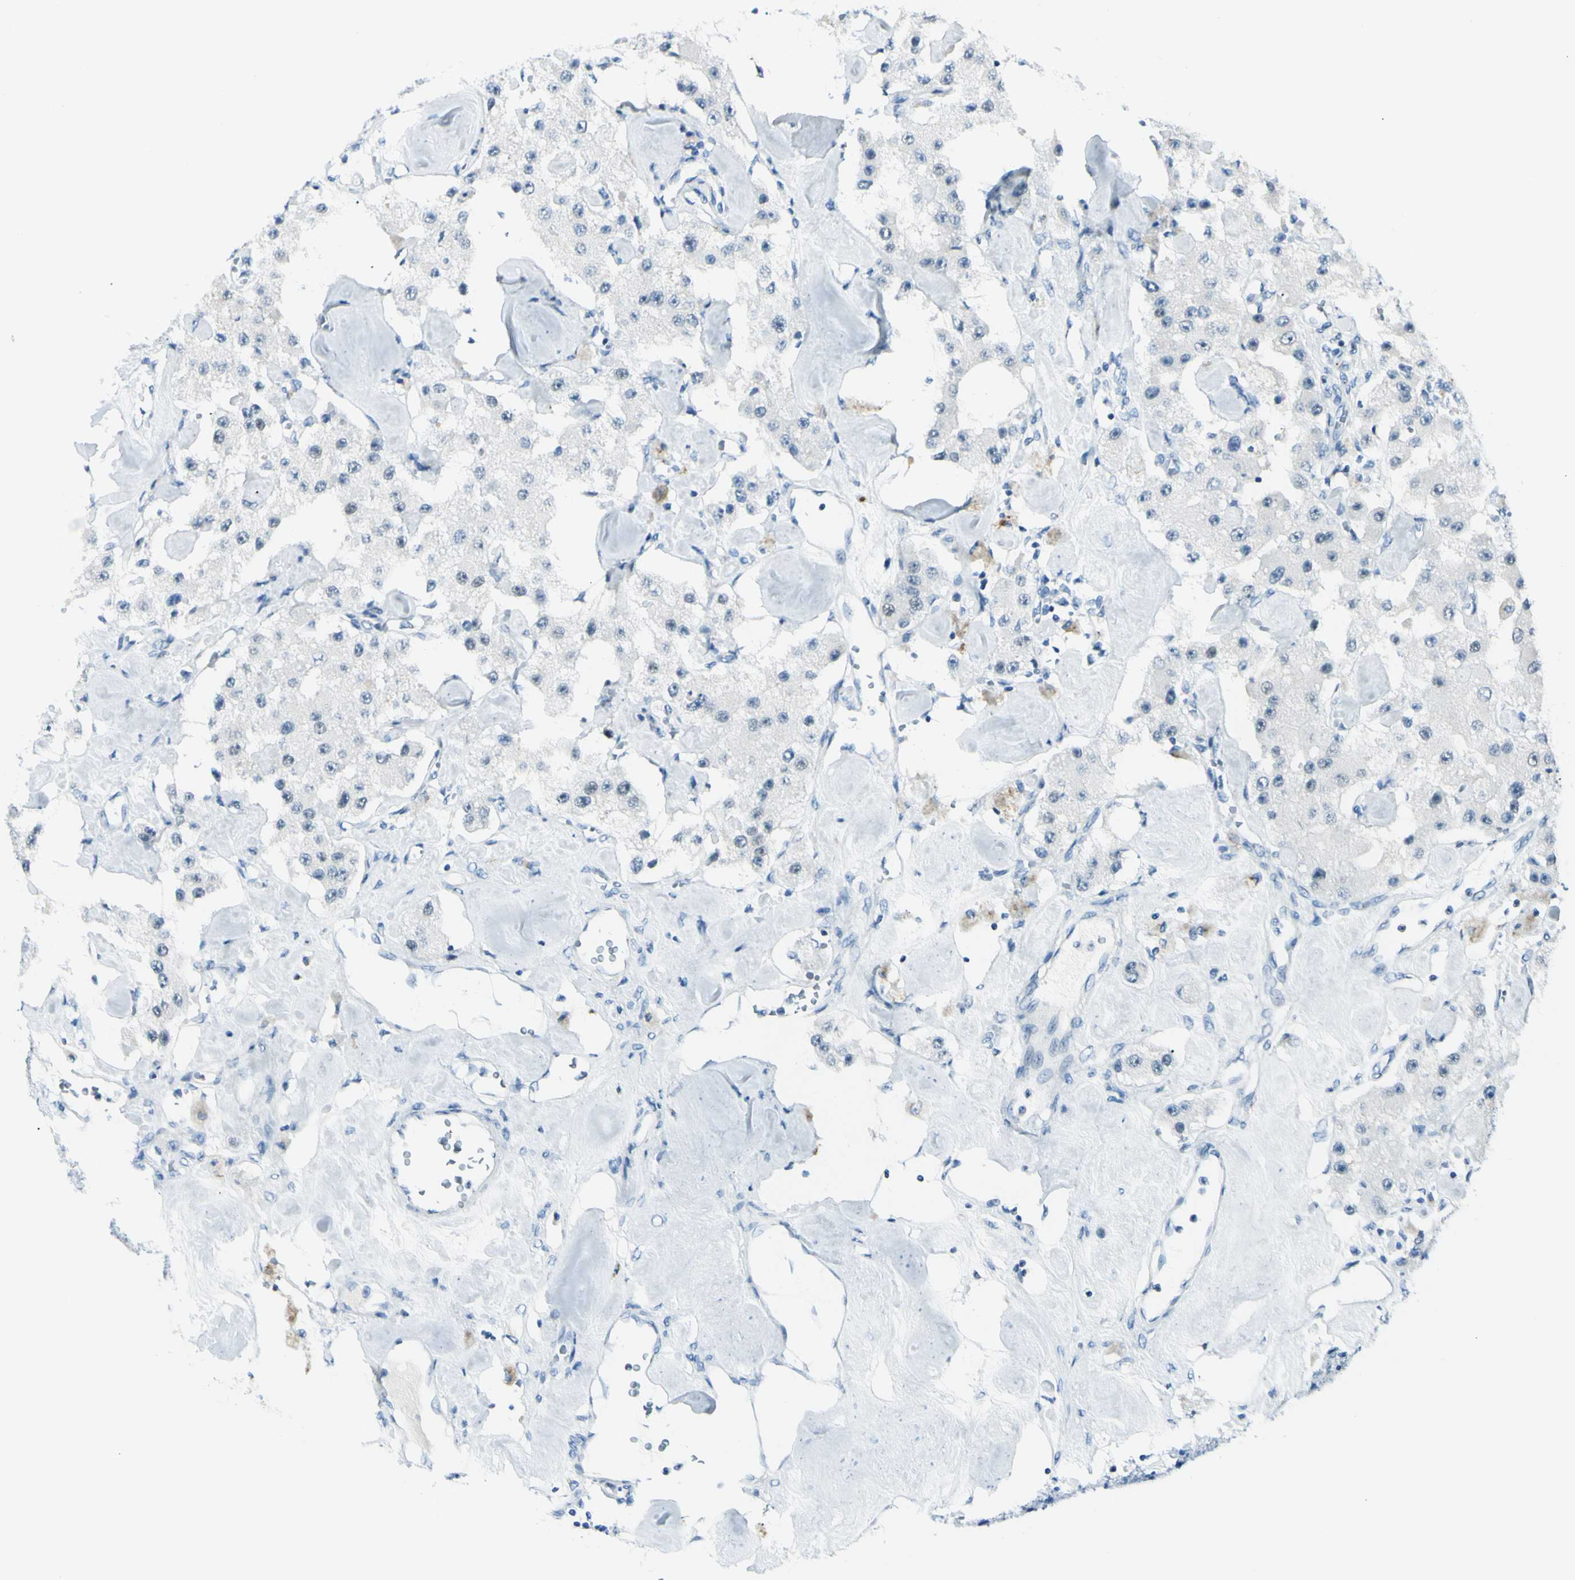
{"staining": {"intensity": "negative", "quantity": "none", "location": "none"}, "tissue": "carcinoid", "cell_type": "Tumor cells", "image_type": "cancer", "snomed": [{"axis": "morphology", "description": "Carcinoid, malignant, NOS"}, {"axis": "topography", "description": "Pancreas"}], "caption": "Immunohistochemistry image of neoplastic tissue: human carcinoid (malignant) stained with DAB (3,3'-diaminobenzidine) displays no significant protein staining in tumor cells. (DAB immunohistochemistry, high magnification).", "gene": "B4GALT1", "patient": {"sex": "male", "age": 41}}